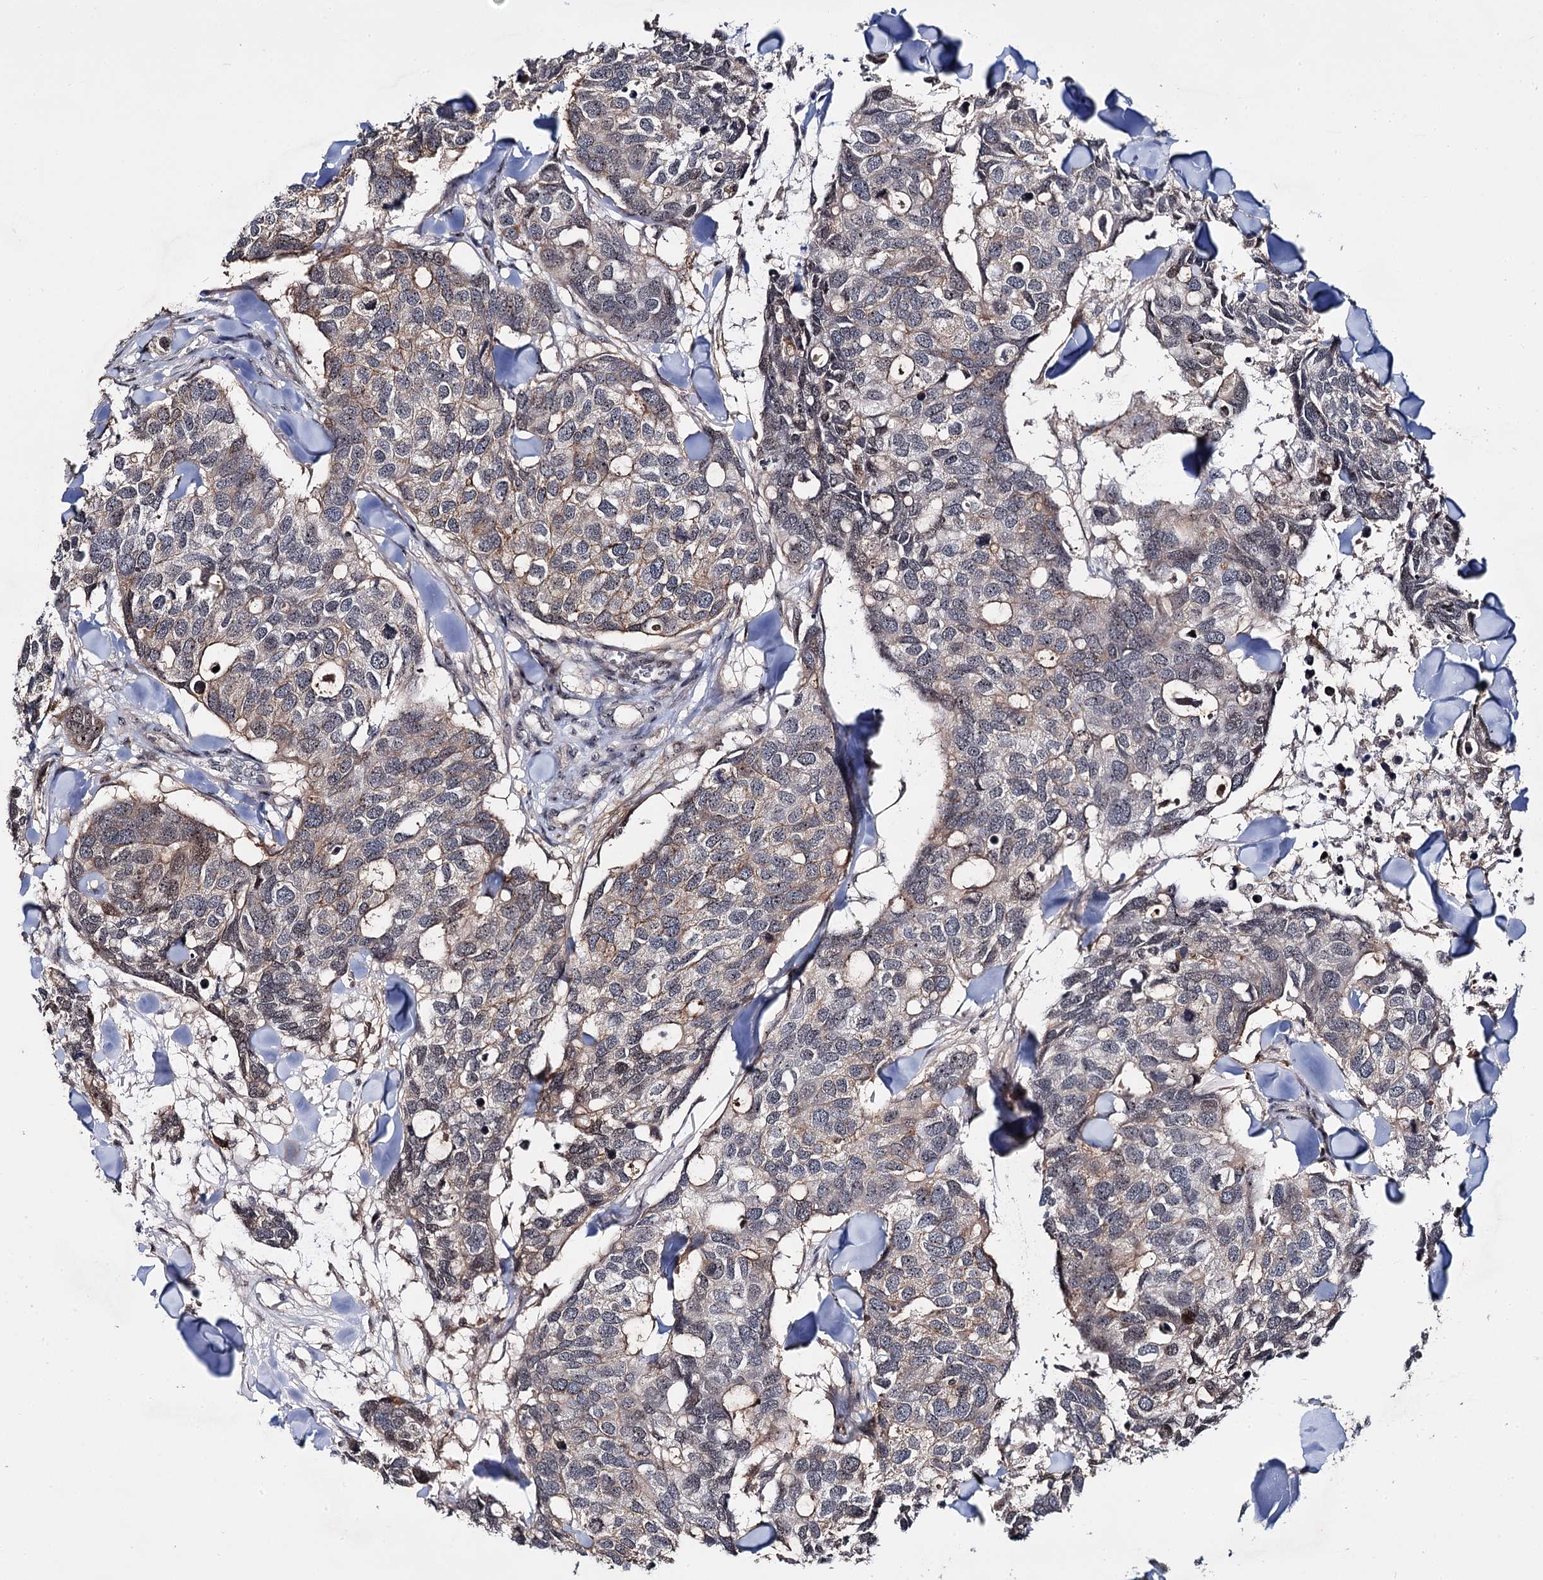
{"staining": {"intensity": "weak", "quantity": "<25%", "location": "cytoplasmic/membranous,nuclear"}, "tissue": "breast cancer", "cell_type": "Tumor cells", "image_type": "cancer", "snomed": [{"axis": "morphology", "description": "Duct carcinoma"}, {"axis": "topography", "description": "Breast"}], "caption": "High magnification brightfield microscopy of breast cancer stained with DAB (brown) and counterstained with hematoxylin (blue): tumor cells show no significant staining. The staining was performed using DAB to visualize the protein expression in brown, while the nuclei were stained in blue with hematoxylin (Magnification: 20x).", "gene": "SUPT20H", "patient": {"sex": "female", "age": 83}}